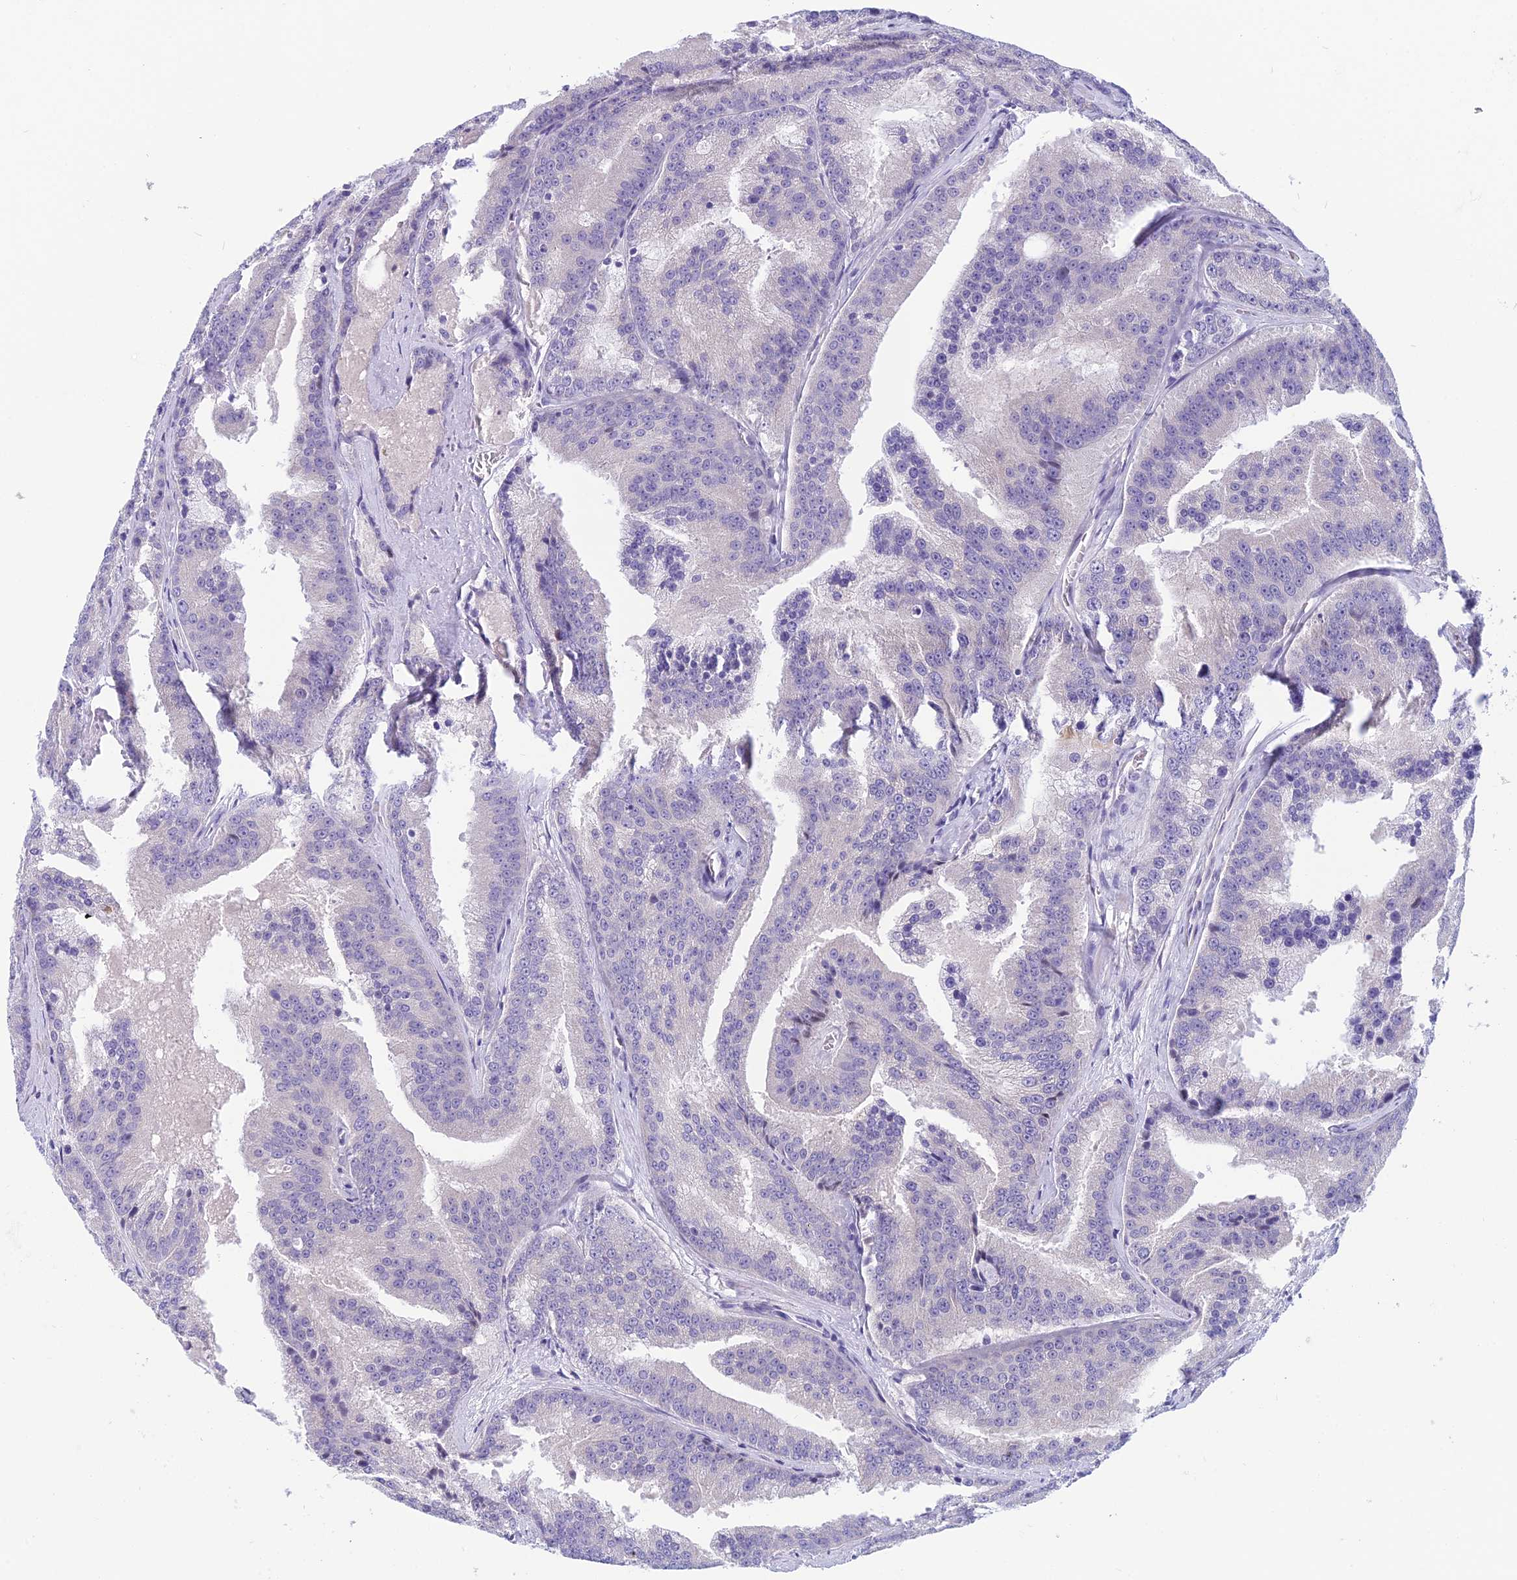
{"staining": {"intensity": "negative", "quantity": "none", "location": "none"}, "tissue": "prostate cancer", "cell_type": "Tumor cells", "image_type": "cancer", "snomed": [{"axis": "morphology", "description": "Adenocarcinoma, High grade"}, {"axis": "topography", "description": "Prostate"}], "caption": "Immunohistochemical staining of prostate cancer (high-grade adenocarcinoma) shows no significant staining in tumor cells.", "gene": "RBM41", "patient": {"sex": "male", "age": 61}}